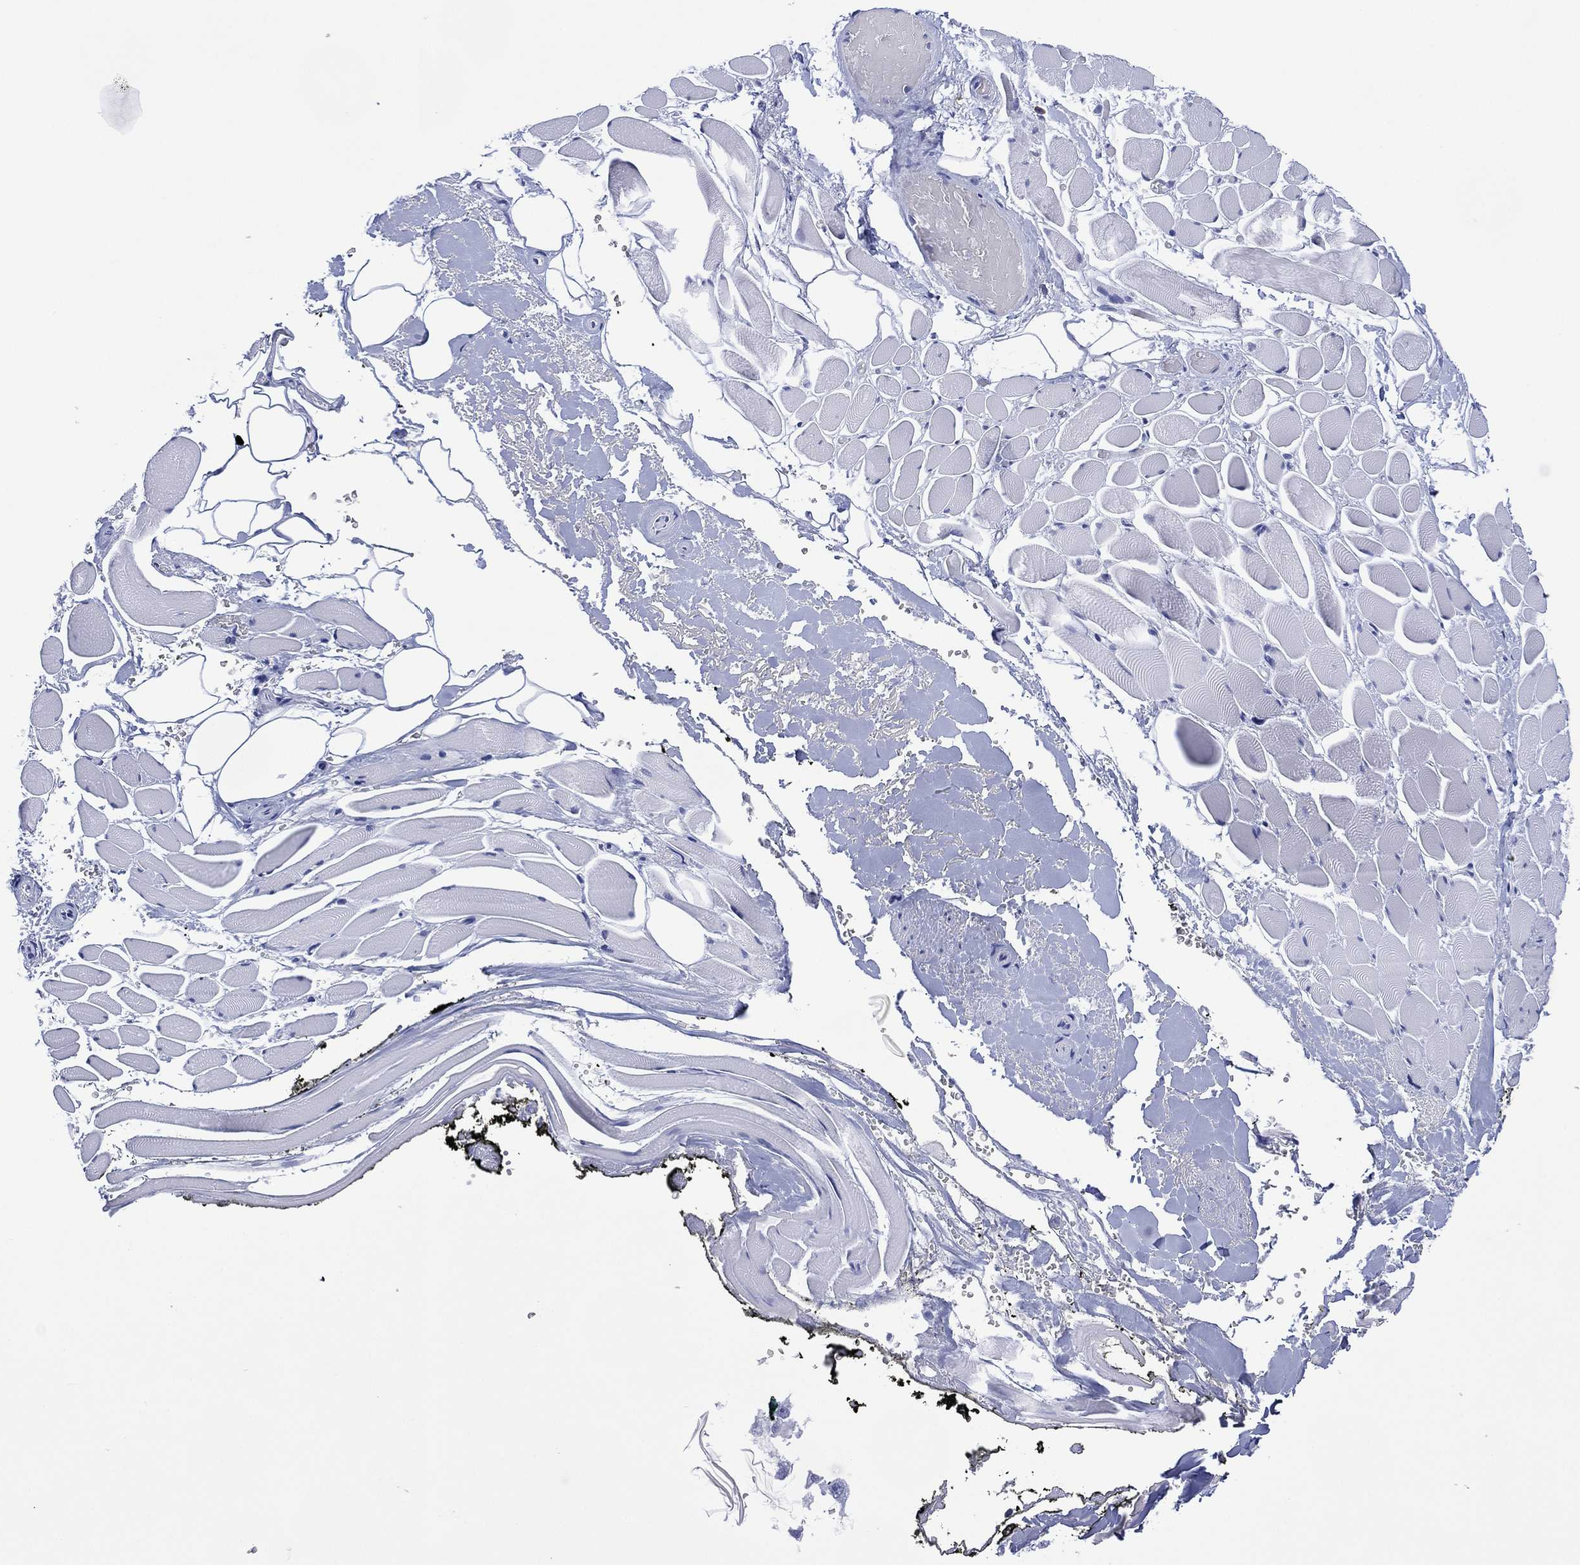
{"staining": {"intensity": "negative", "quantity": "none", "location": "none"}, "tissue": "adipose tissue", "cell_type": "Adipocytes", "image_type": "normal", "snomed": [{"axis": "morphology", "description": "Normal tissue, NOS"}, {"axis": "topography", "description": "Anal"}, {"axis": "topography", "description": "Peripheral nerve tissue"}], "caption": "The image demonstrates no staining of adipocytes in unremarkable adipose tissue. (Brightfield microscopy of DAB IHC at high magnification).", "gene": "DPP4", "patient": {"sex": "male", "age": 53}}